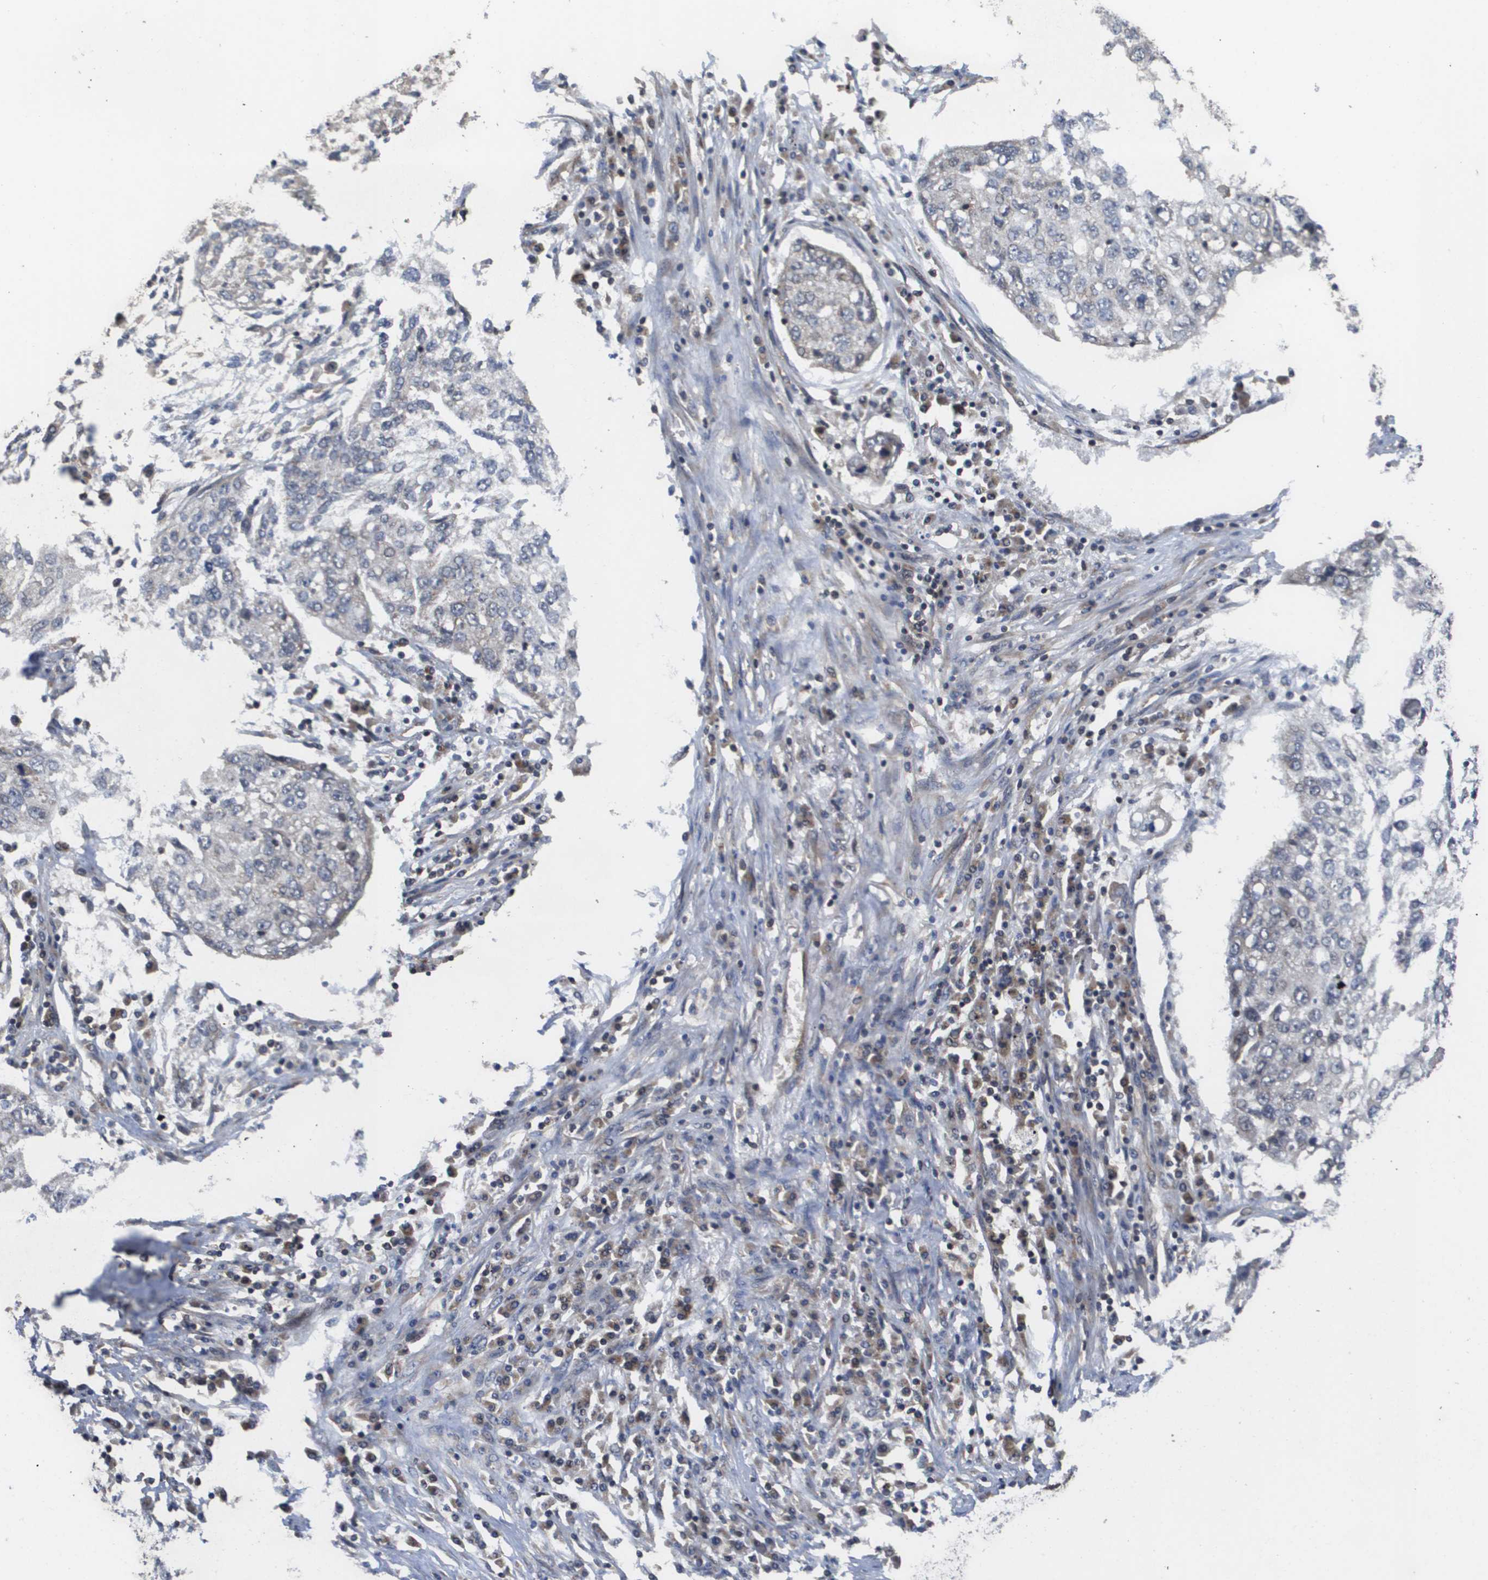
{"staining": {"intensity": "negative", "quantity": "none", "location": "none"}, "tissue": "lung cancer", "cell_type": "Tumor cells", "image_type": "cancer", "snomed": [{"axis": "morphology", "description": "Squamous cell carcinoma, NOS"}, {"axis": "topography", "description": "Lung"}], "caption": "Immunohistochemistry histopathology image of neoplastic tissue: human lung cancer stained with DAB demonstrates no significant protein positivity in tumor cells. Nuclei are stained in blue.", "gene": "RBM38", "patient": {"sex": "female", "age": 63}}